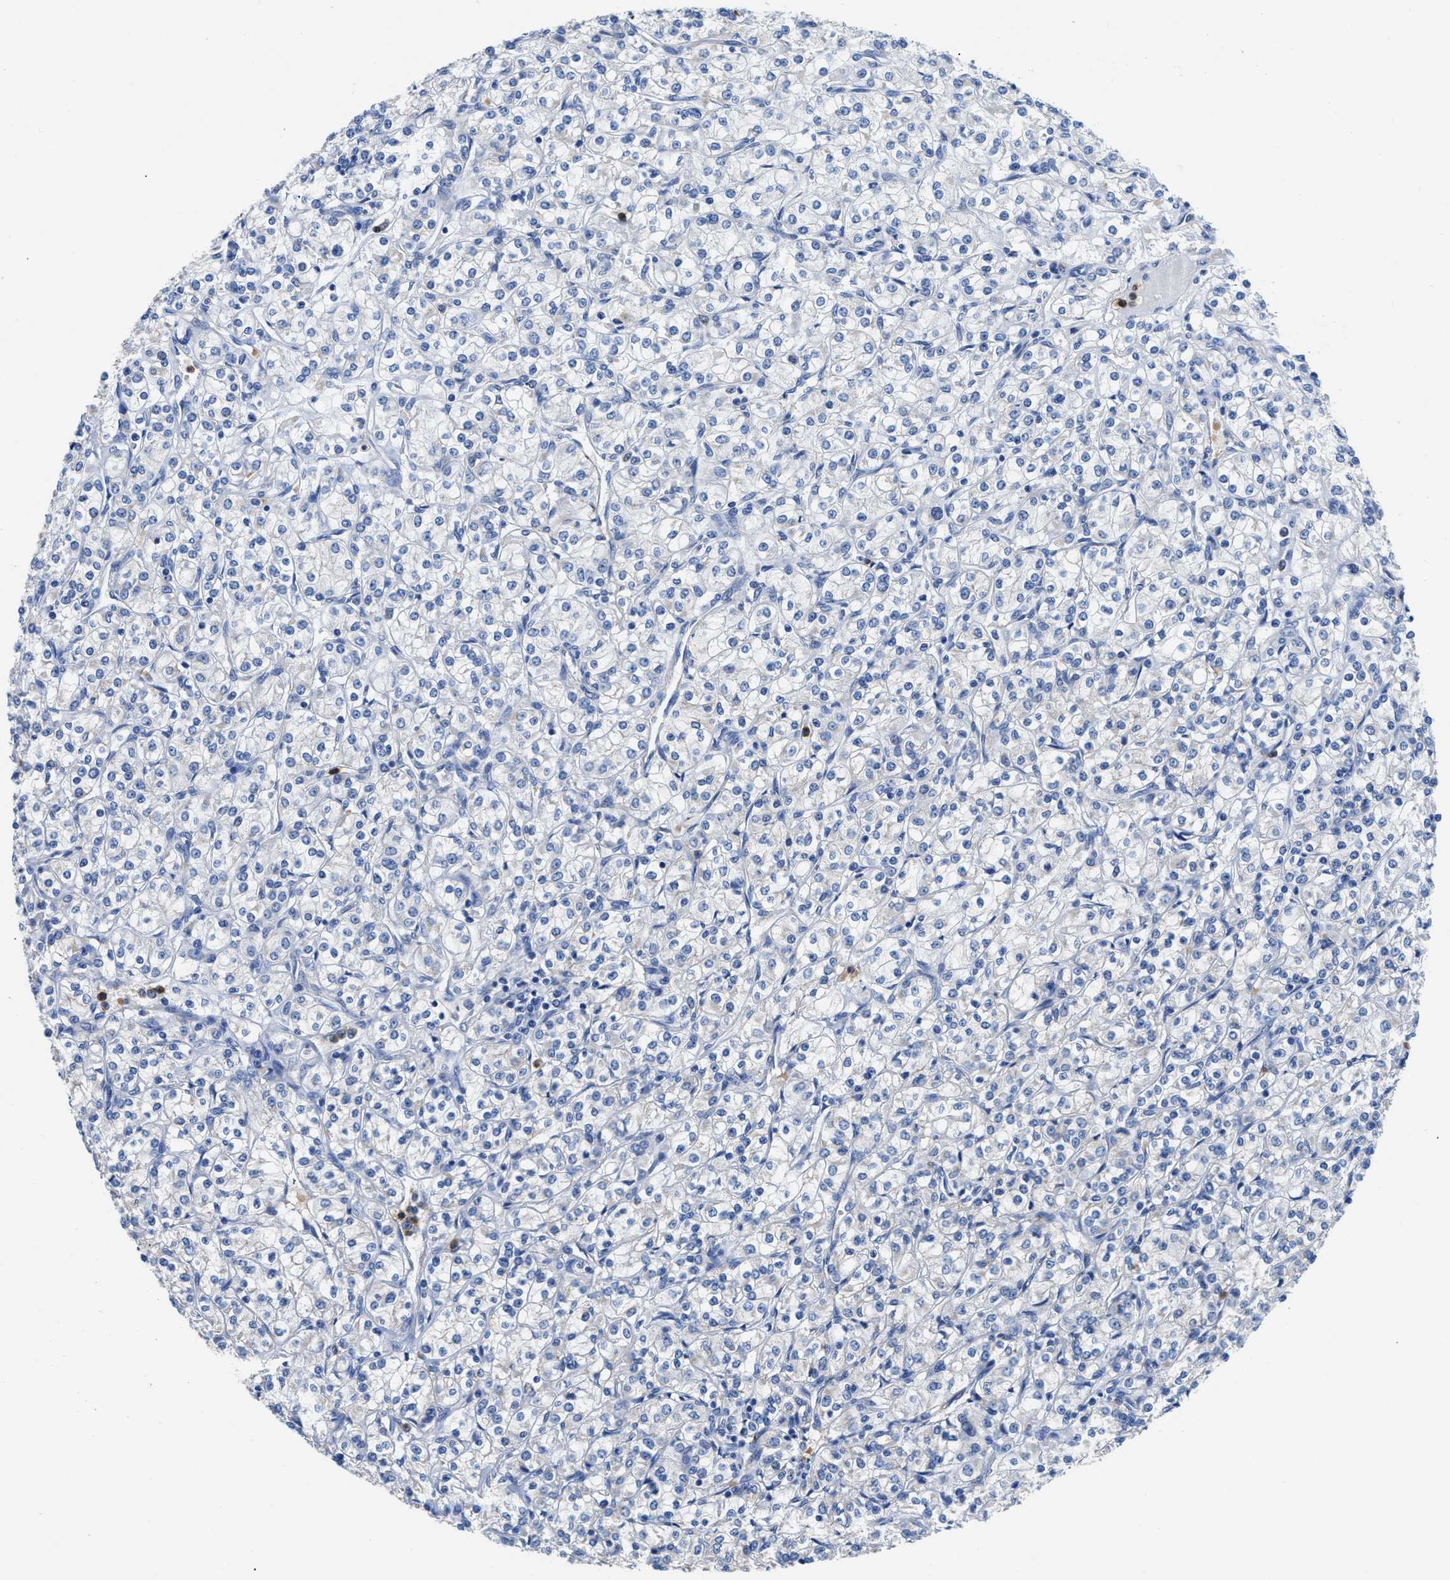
{"staining": {"intensity": "negative", "quantity": "none", "location": "none"}, "tissue": "renal cancer", "cell_type": "Tumor cells", "image_type": "cancer", "snomed": [{"axis": "morphology", "description": "Adenocarcinoma, NOS"}, {"axis": "topography", "description": "Kidney"}], "caption": "Tumor cells show no significant expression in adenocarcinoma (renal).", "gene": "NEB", "patient": {"sex": "male", "age": 77}}